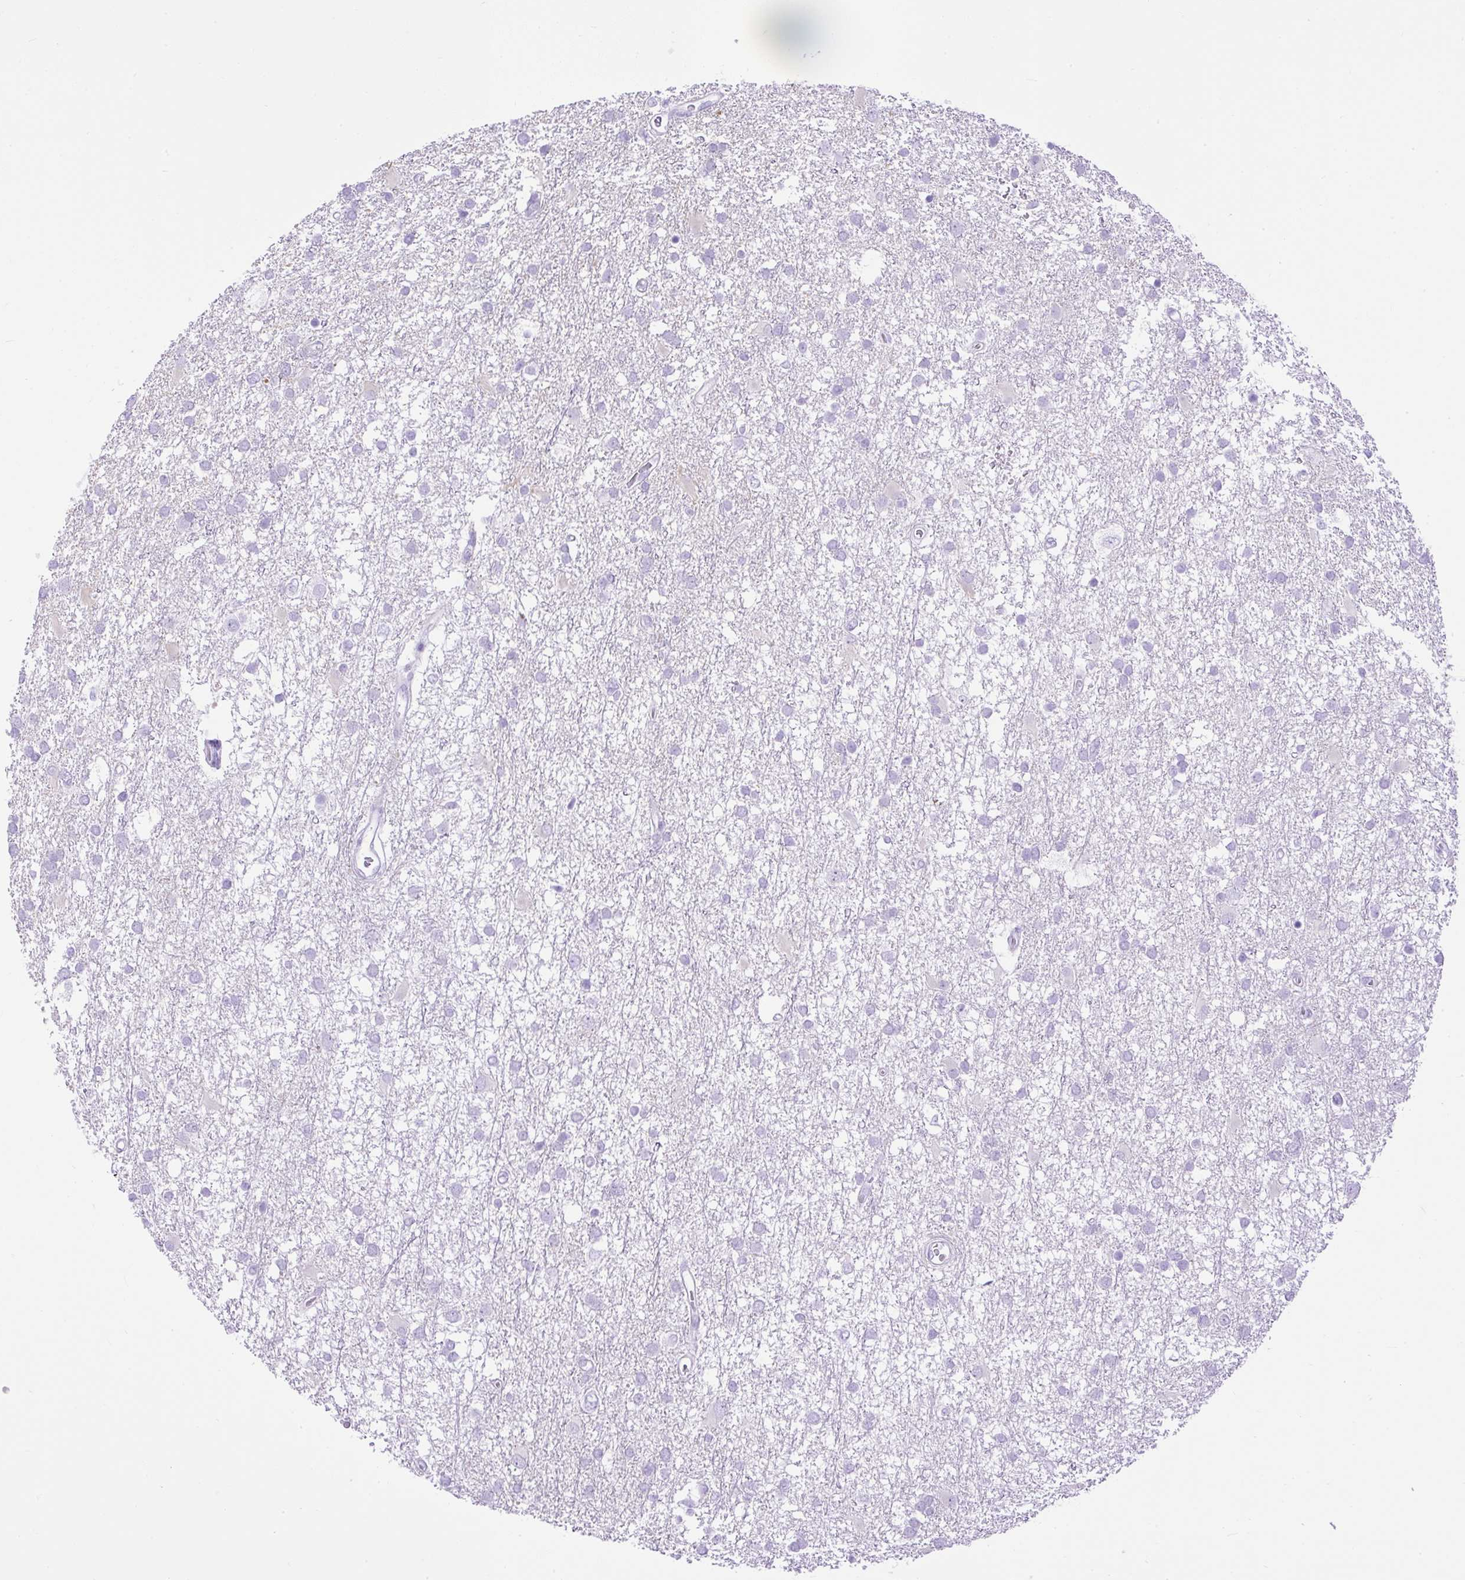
{"staining": {"intensity": "weak", "quantity": "<25%", "location": "cytoplasmic/membranous"}, "tissue": "glioma", "cell_type": "Tumor cells", "image_type": "cancer", "snomed": [{"axis": "morphology", "description": "Glioma, malignant, High grade"}, {"axis": "topography", "description": "Brain"}], "caption": "Tumor cells are negative for brown protein staining in glioma.", "gene": "VWA7", "patient": {"sex": "male", "age": 61}}